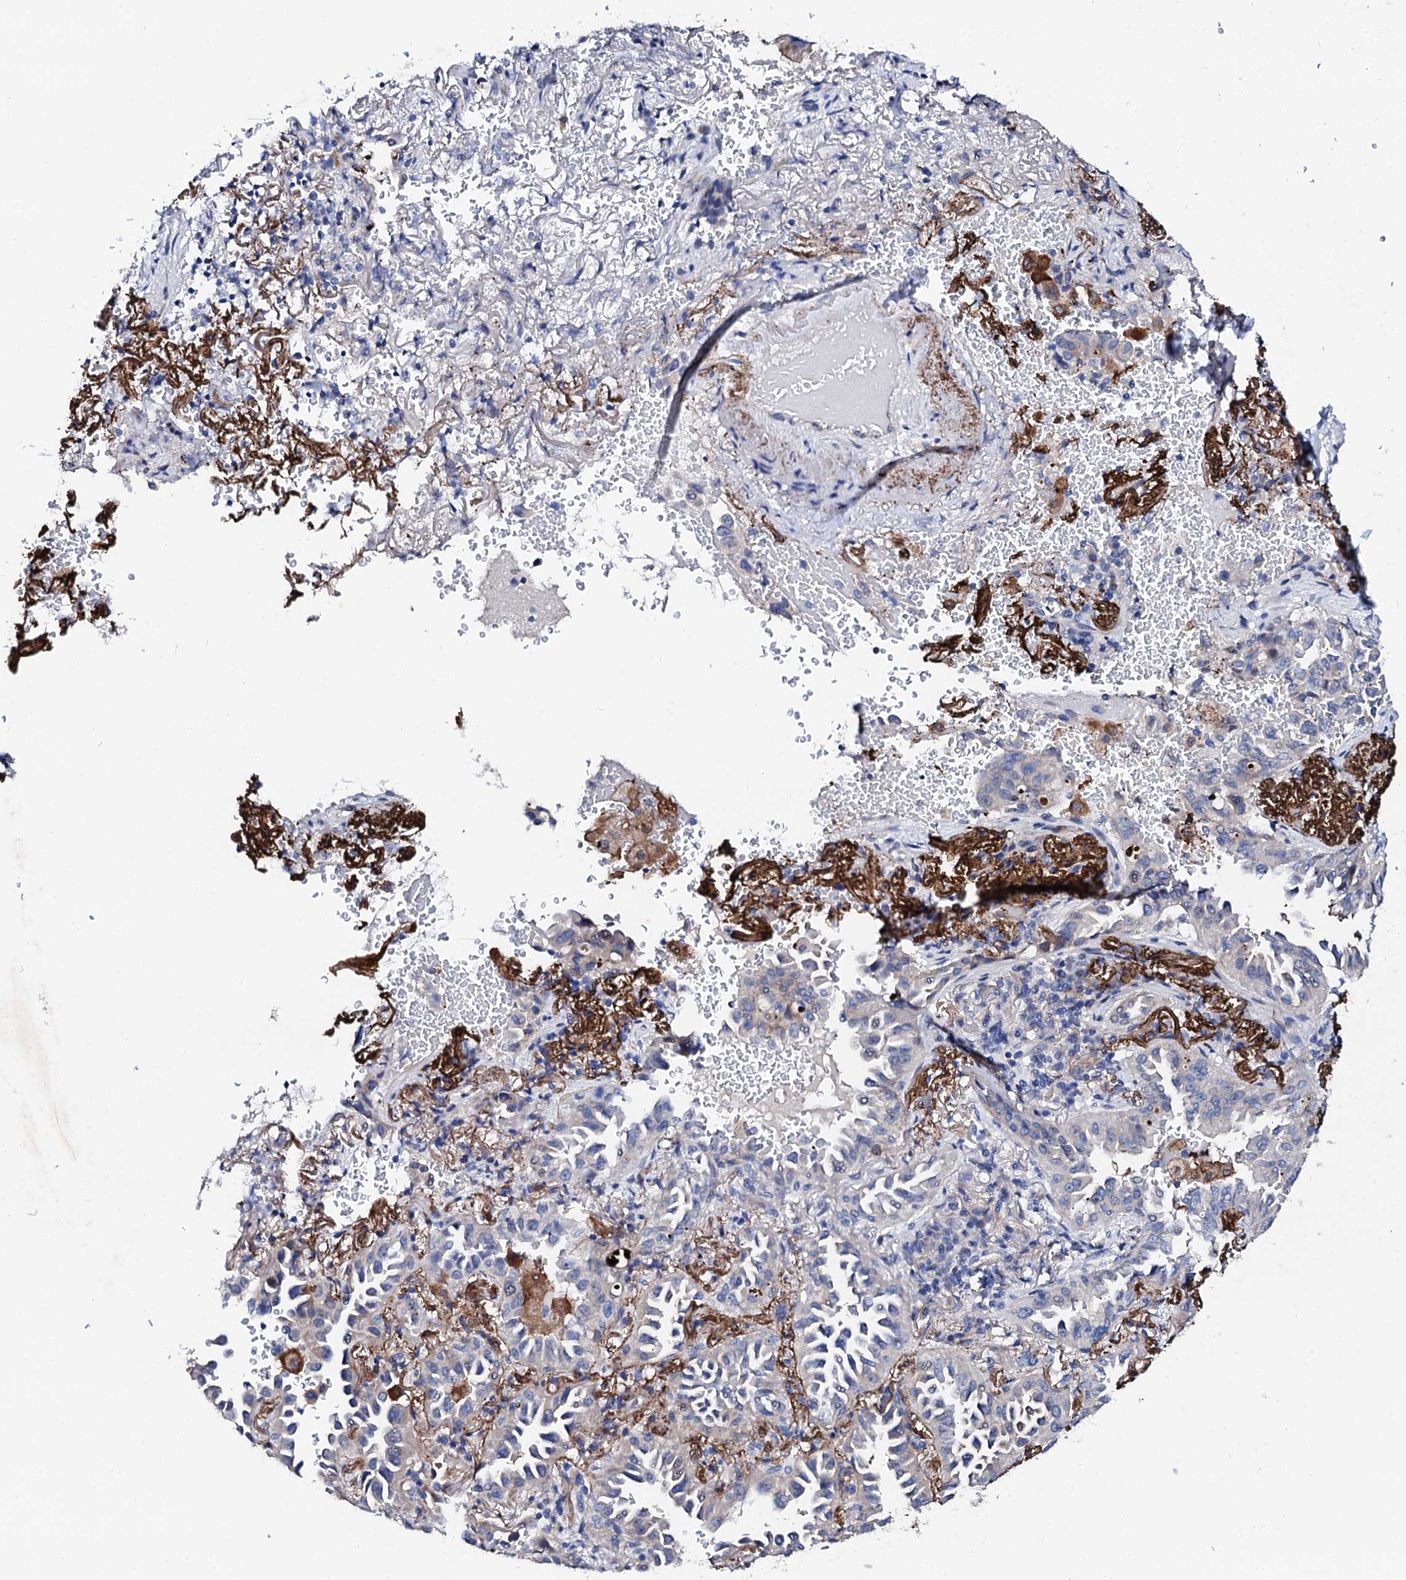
{"staining": {"intensity": "negative", "quantity": "none", "location": "none"}, "tissue": "lung cancer", "cell_type": "Tumor cells", "image_type": "cancer", "snomed": [{"axis": "morphology", "description": "Adenocarcinoma, NOS"}, {"axis": "topography", "description": "Lung"}], "caption": "This is an immunohistochemistry photomicrograph of human lung adenocarcinoma. There is no expression in tumor cells.", "gene": "TRDN", "patient": {"sex": "female", "age": 69}}